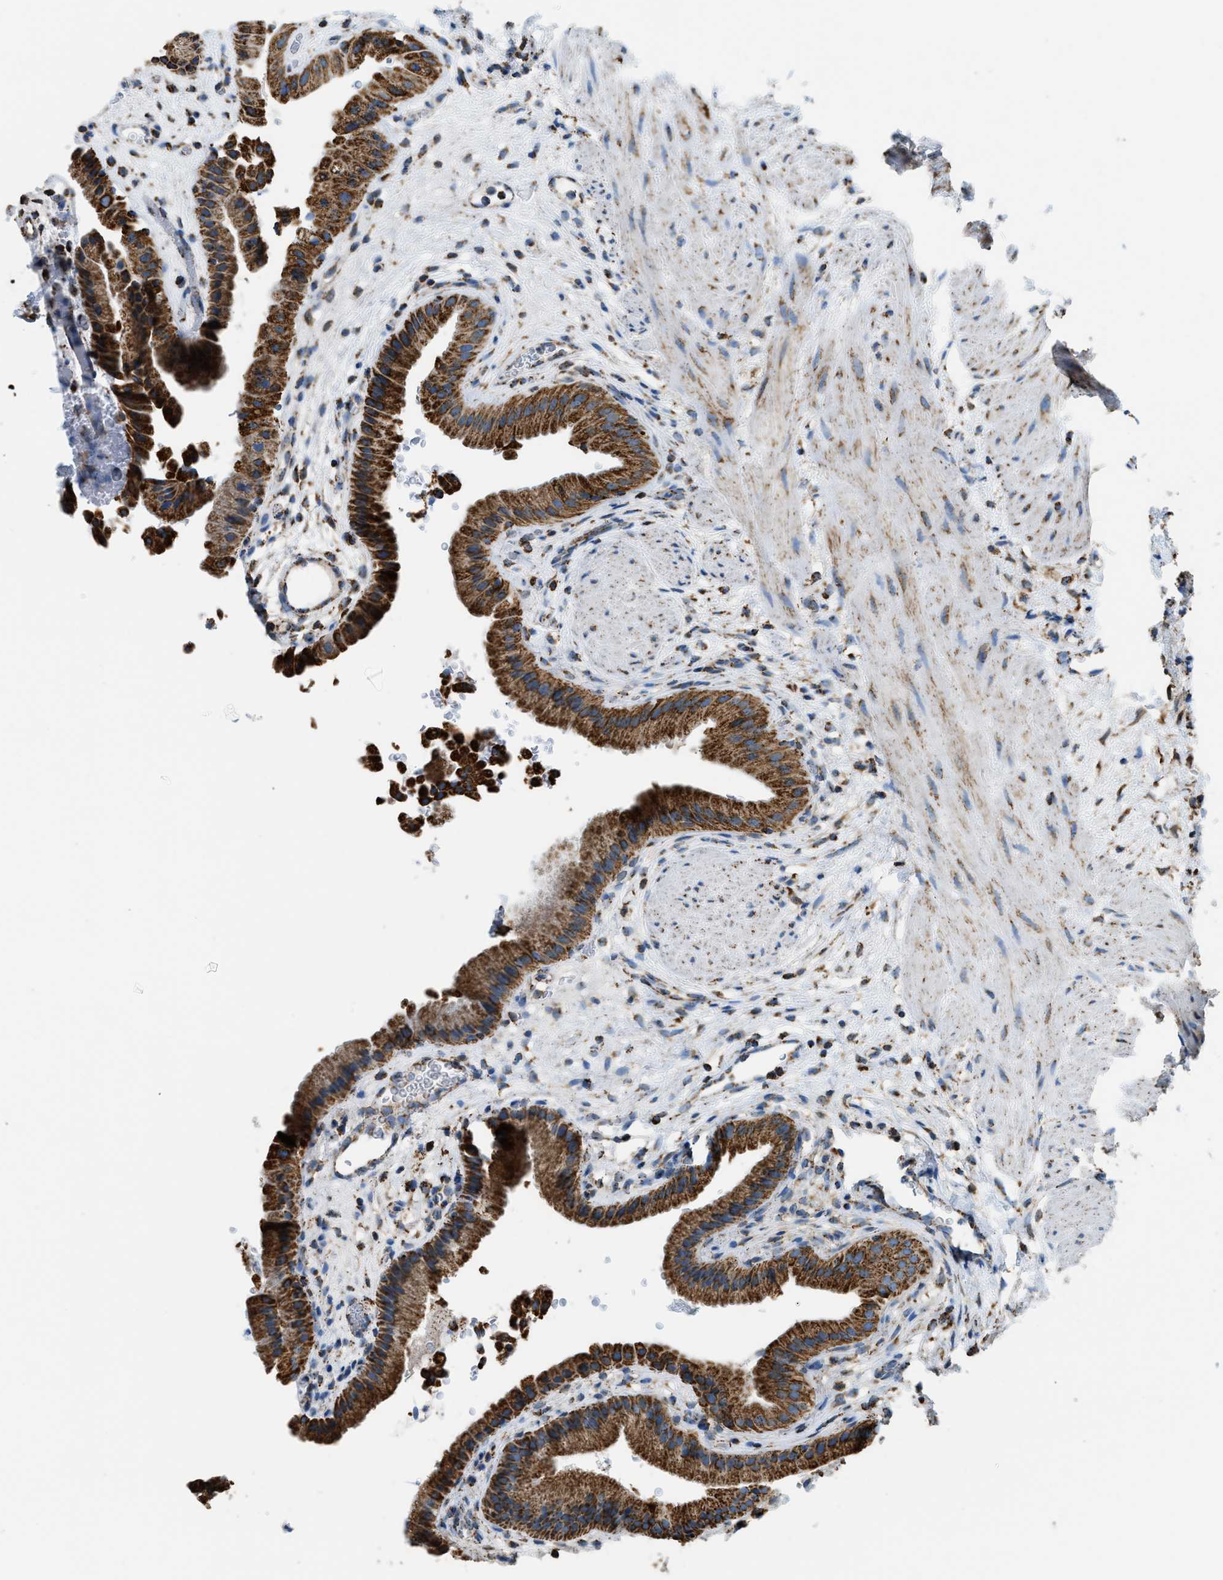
{"staining": {"intensity": "strong", "quantity": ">75%", "location": "cytoplasmic/membranous"}, "tissue": "gallbladder", "cell_type": "Glandular cells", "image_type": "normal", "snomed": [{"axis": "morphology", "description": "Normal tissue, NOS"}, {"axis": "topography", "description": "Gallbladder"}], "caption": "Immunohistochemistry staining of unremarkable gallbladder, which shows high levels of strong cytoplasmic/membranous positivity in approximately >75% of glandular cells indicating strong cytoplasmic/membranous protein staining. The staining was performed using DAB (brown) for protein detection and nuclei were counterstained in hematoxylin (blue).", "gene": "ETFB", "patient": {"sex": "male", "age": 49}}